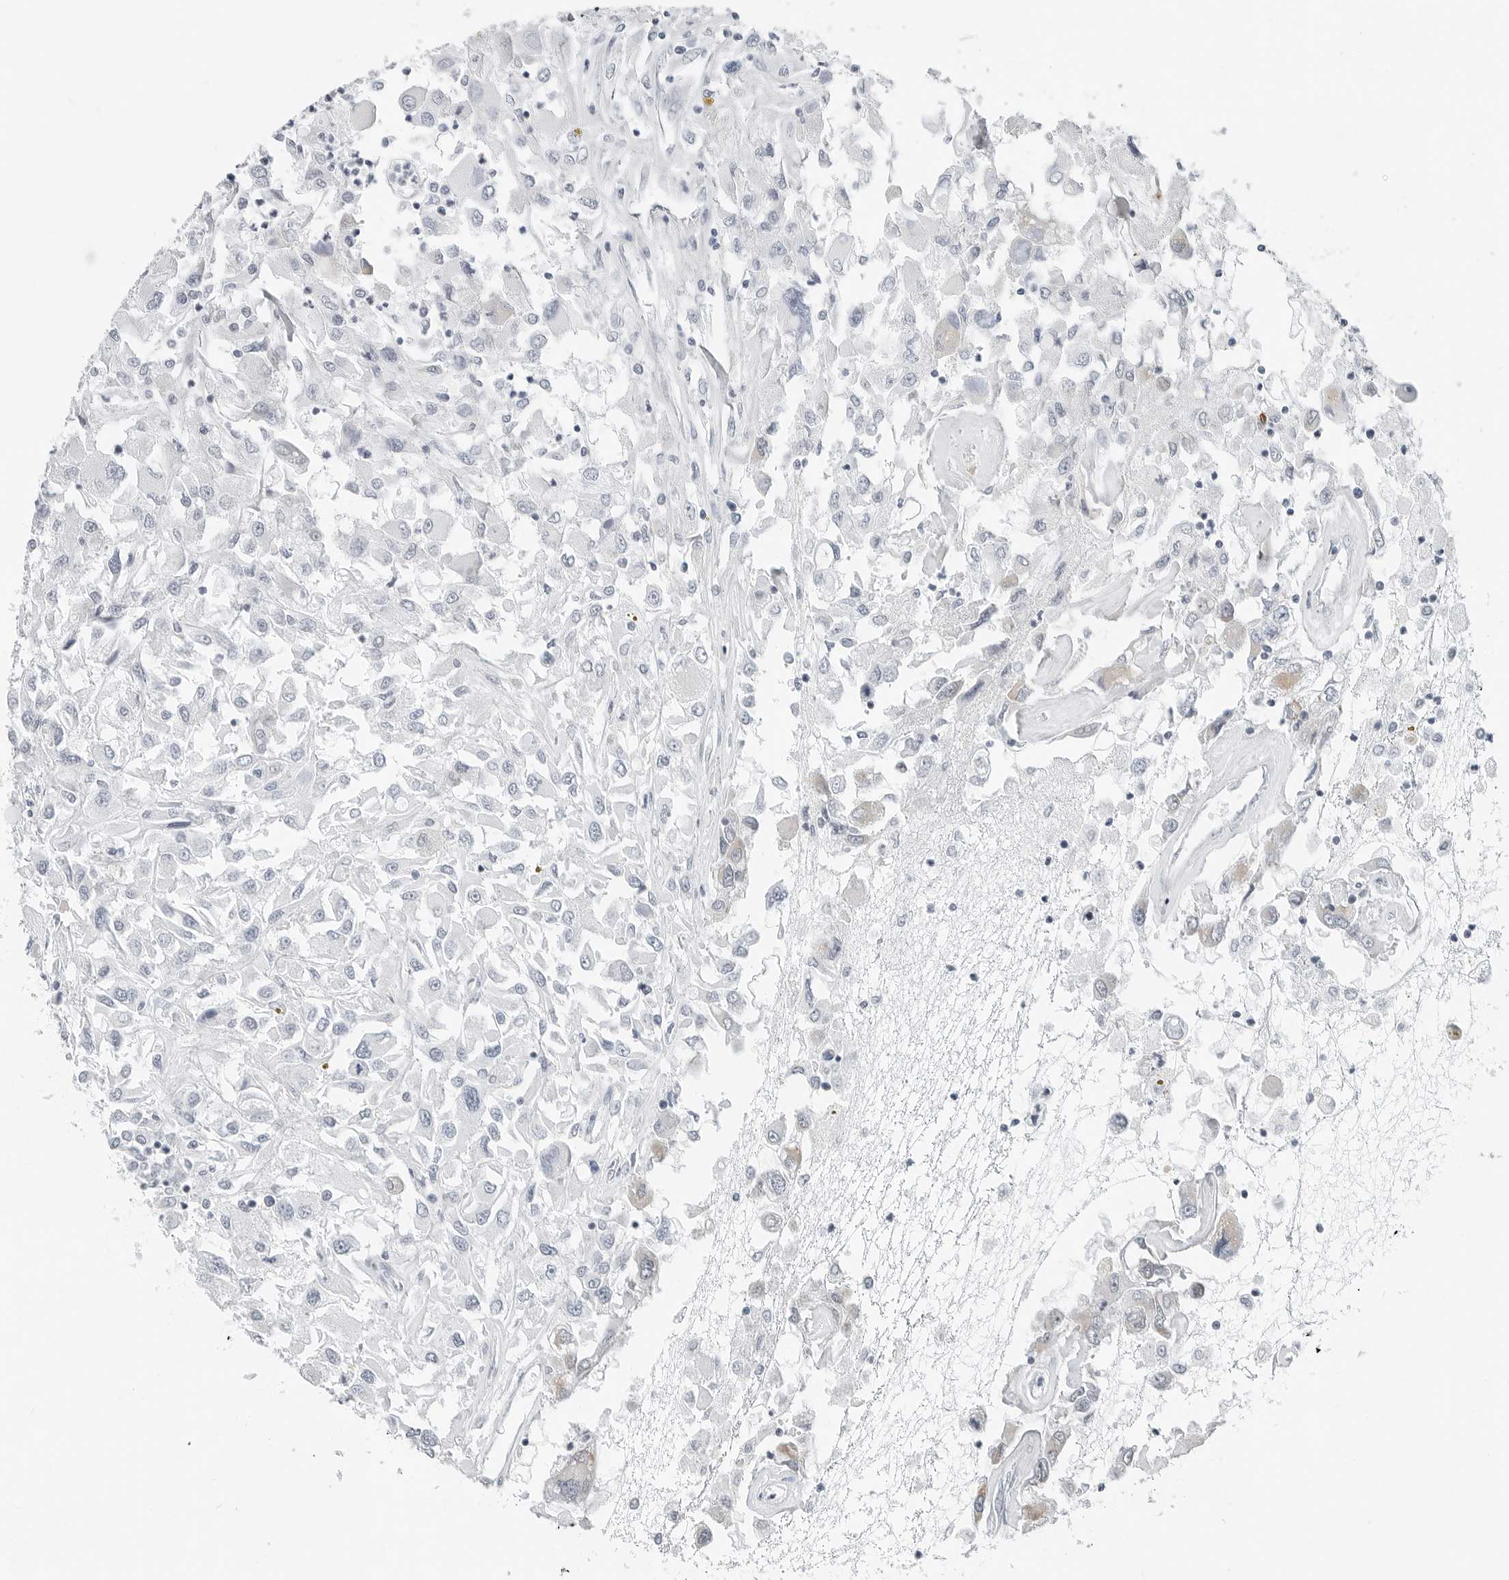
{"staining": {"intensity": "negative", "quantity": "none", "location": "none"}, "tissue": "renal cancer", "cell_type": "Tumor cells", "image_type": "cancer", "snomed": [{"axis": "morphology", "description": "Adenocarcinoma, NOS"}, {"axis": "topography", "description": "Kidney"}], "caption": "Immunohistochemistry photomicrograph of neoplastic tissue: human renal adenocarcinoma stained with DAB (3,3'-diaminobenzidine) shows no significant protein staining in tumor cells.", "gene": "XIRP1", "patient": {"sex": "female", "age": 52}}